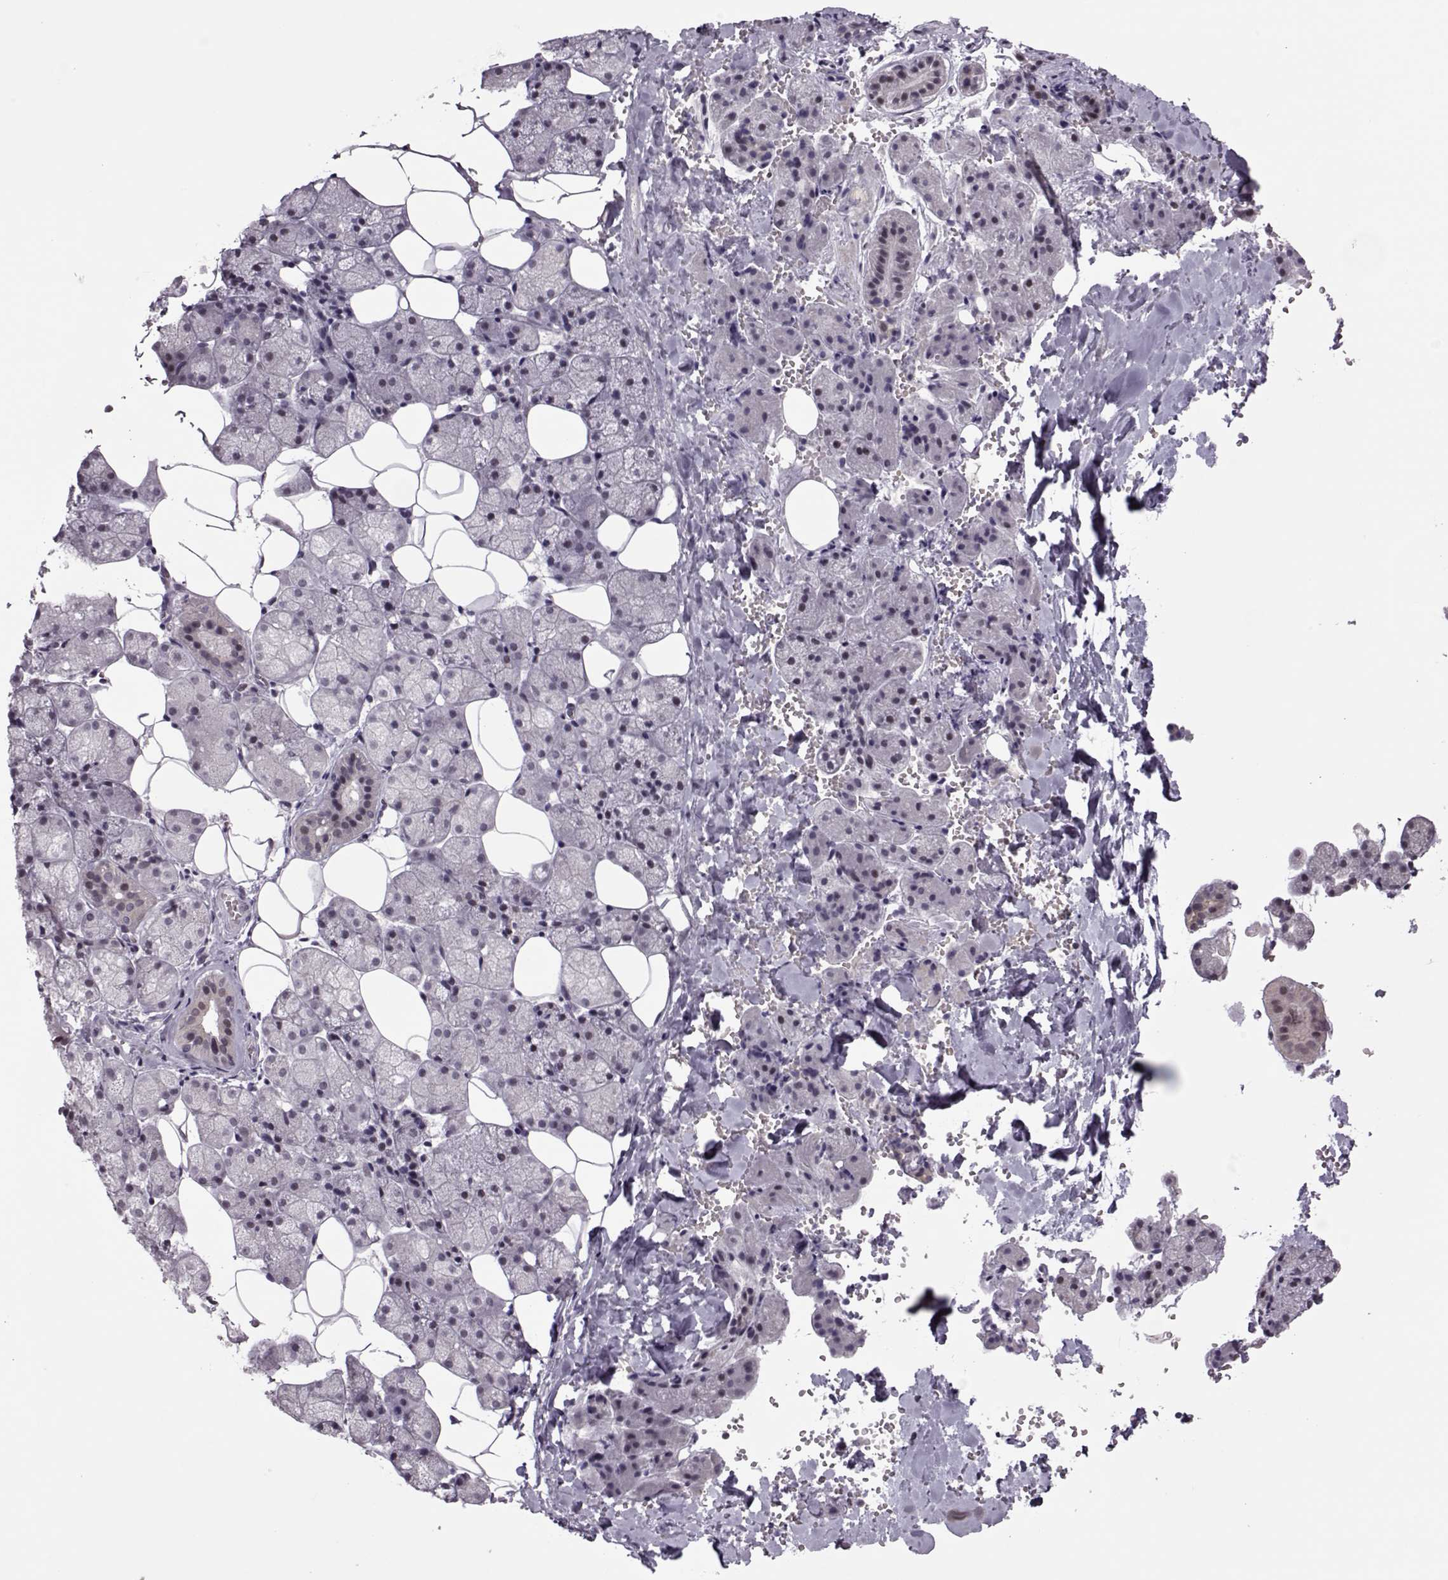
{"staining": {"intensity": "negative", "quantity": "none", "location": "none"}, "tissue": "salivary gland", "cell_type": "Glandular cells", "image_type": "normal", "snomed": [{"axis": "morphology", "description": "Normal tissue, NOS"}, {"axis": "topography", "description": "Salivary gland"}], "caption": "Glandular cells are negative for protein expression in unremarkable human salivary gland.", "gene": "LIN28A", "patient": {"sex": "male", "age": 38}}